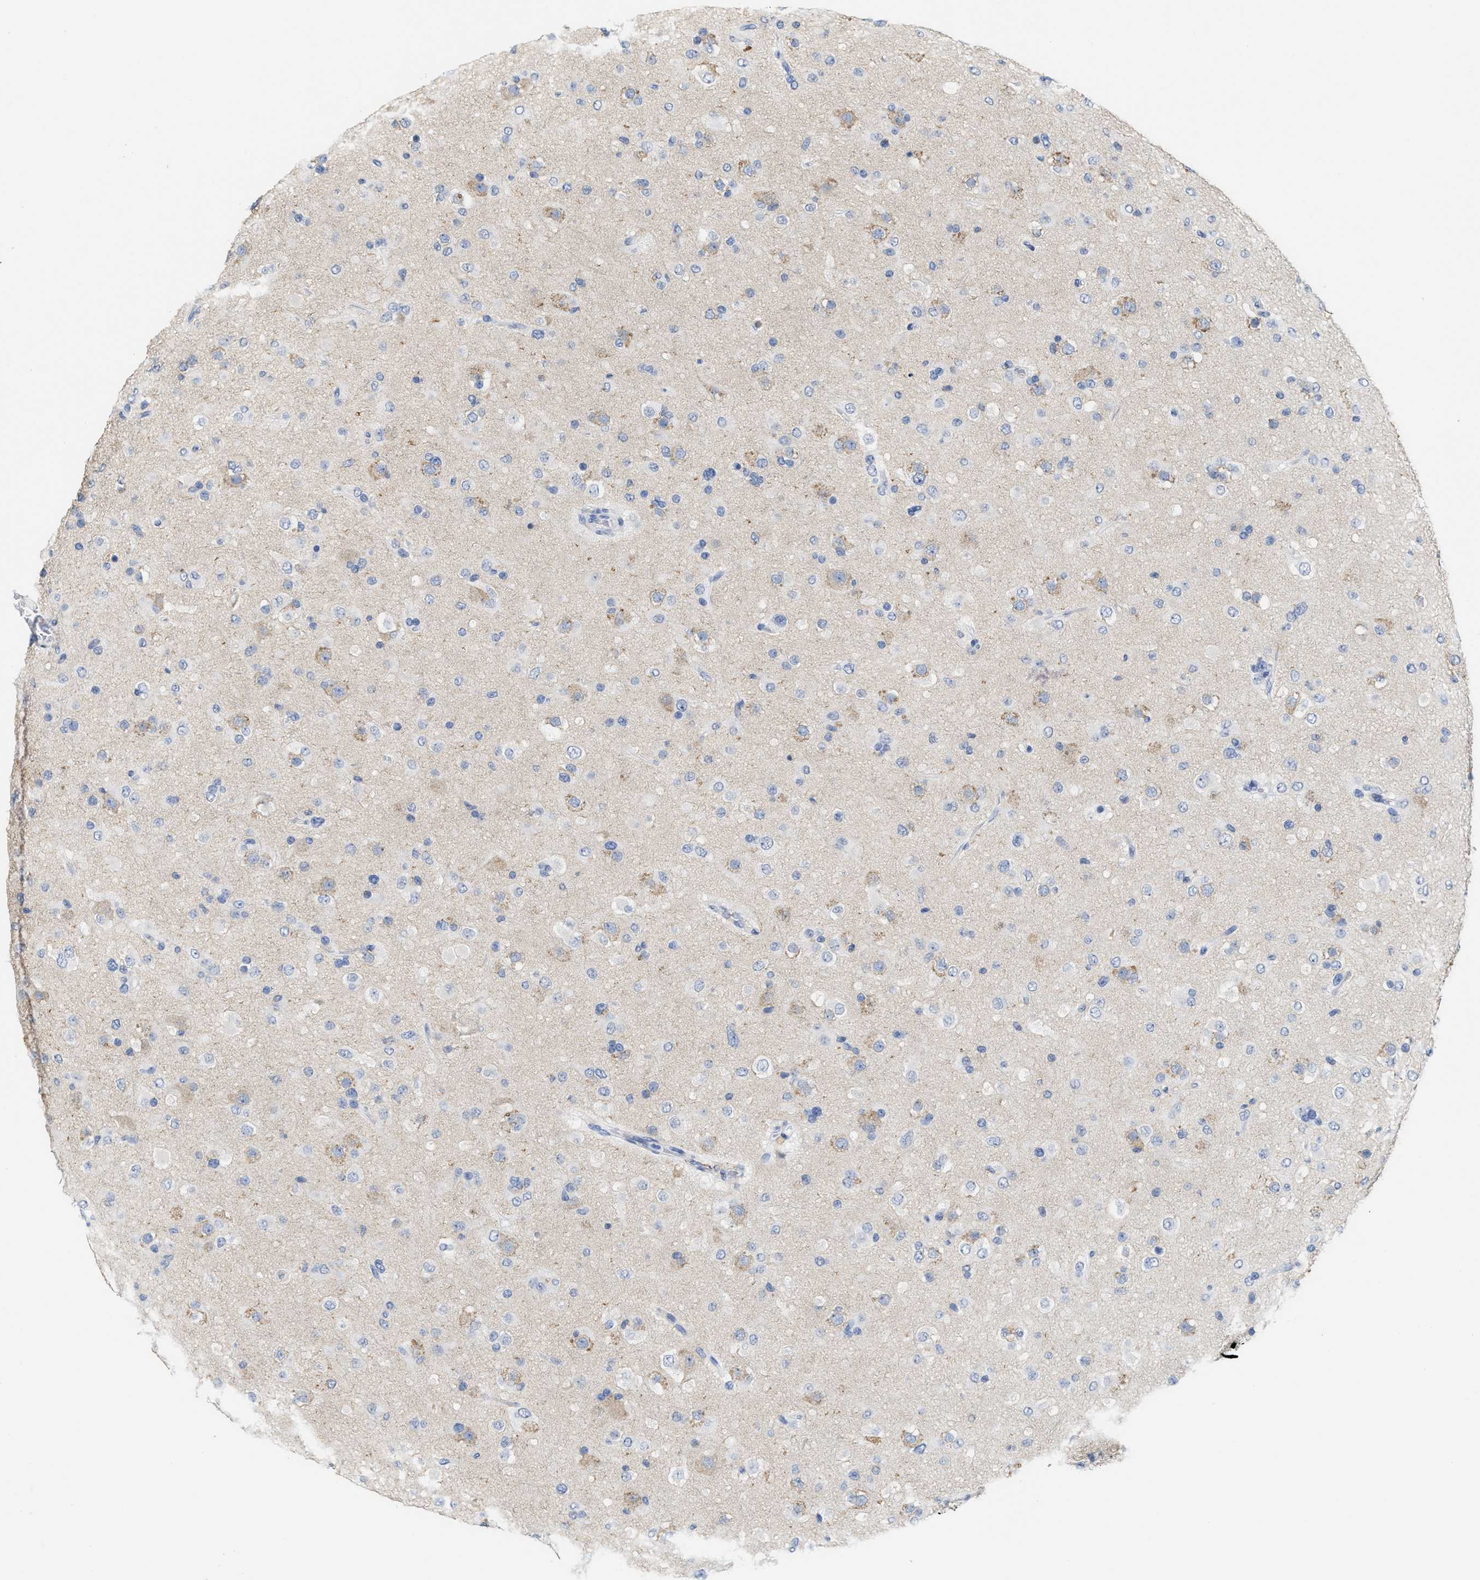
{"staining": {"intensity": "weak", "quantity": "25%-75%", "location": "cytoplasmic/membranous"}, "tissue": "glioma", "cell_type": "Tumor cells", "image_type": "cancer", "snomed": [{"axis": "morphology", "description": "Glioma, malignant, Low grade"}, {"axis": "topography", "description": "Brain"}], "caption": "High-magnification brightfield microscopy of malignant glioma (low-grade) stained with DAB (3,3'-diaminobenzidine) (brown) and counterstained with hematoxylin (blue). tumor cells exhibit weak cytoplasmic/membranous staining is seen in about25%-75% of cells. Nuclei are stained in blue.", "gene": "RYR2", "patient": {"sex": "male", "age": 65}}